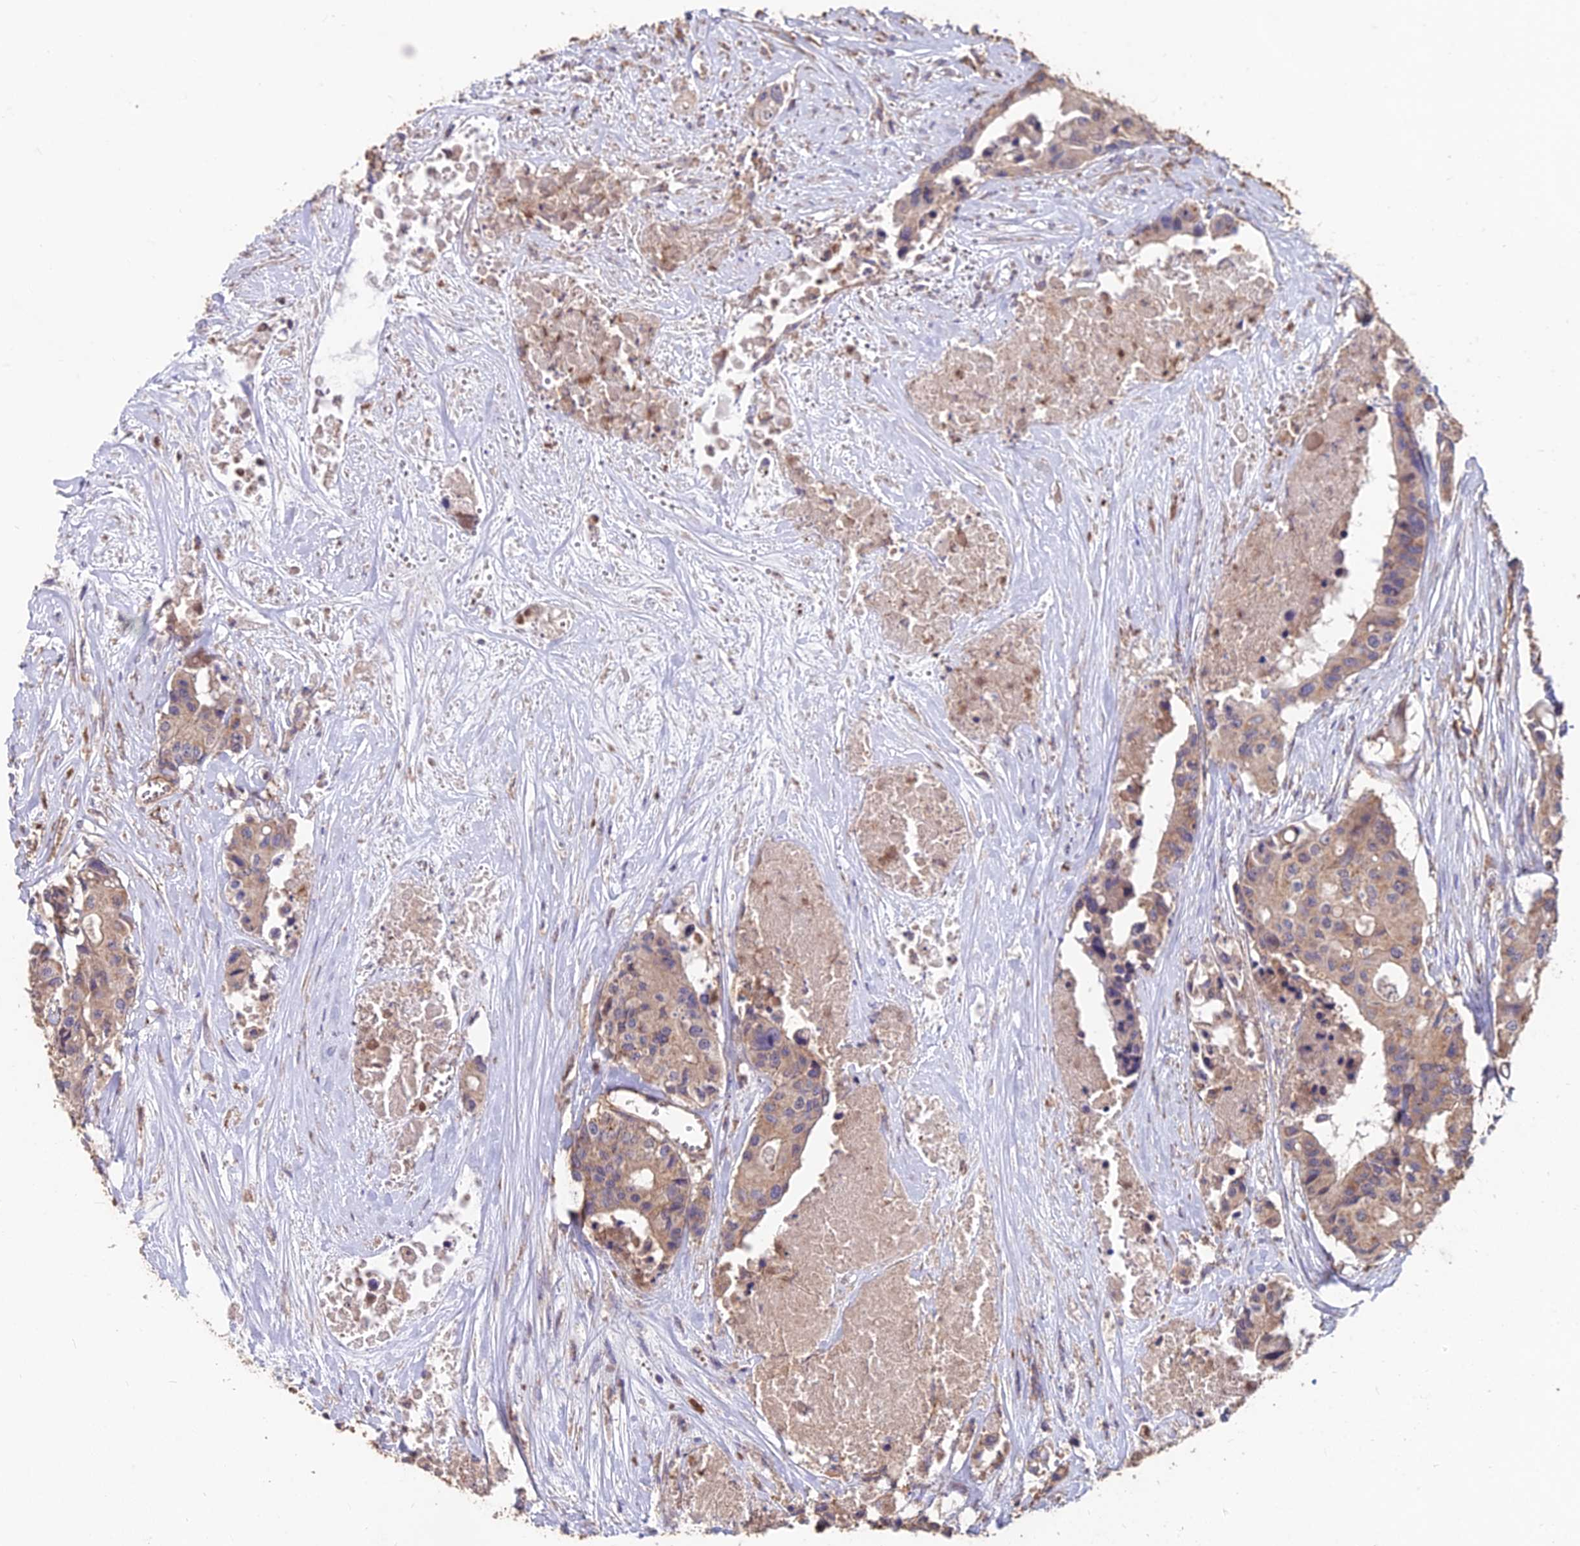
{"staining": {"intensity": "moderate", "quantity": ">75%", "location": "cytoplasmic/membranous"}, "tissue": "colorectal cancer", "cell_type": "Tumor cells", "image_type": "cancer", "snomed": [{"axis": "morphology", "description": "Adenocarcinoma, NOS"}, {"axis": "topography", "description": "Colon"}], "caption": "High-magnification brightfield microscopy of adenocarcinoma (colorectal) stained with DAB (brown) and counterstained with hematoxylin (blue). tumor cells exhibit moderate cytoplasmic/membranous positivity is seen in approximately>75% of cells.", "gene": "CEMIP2", "patient": {"sex": "male", "age": 77}}